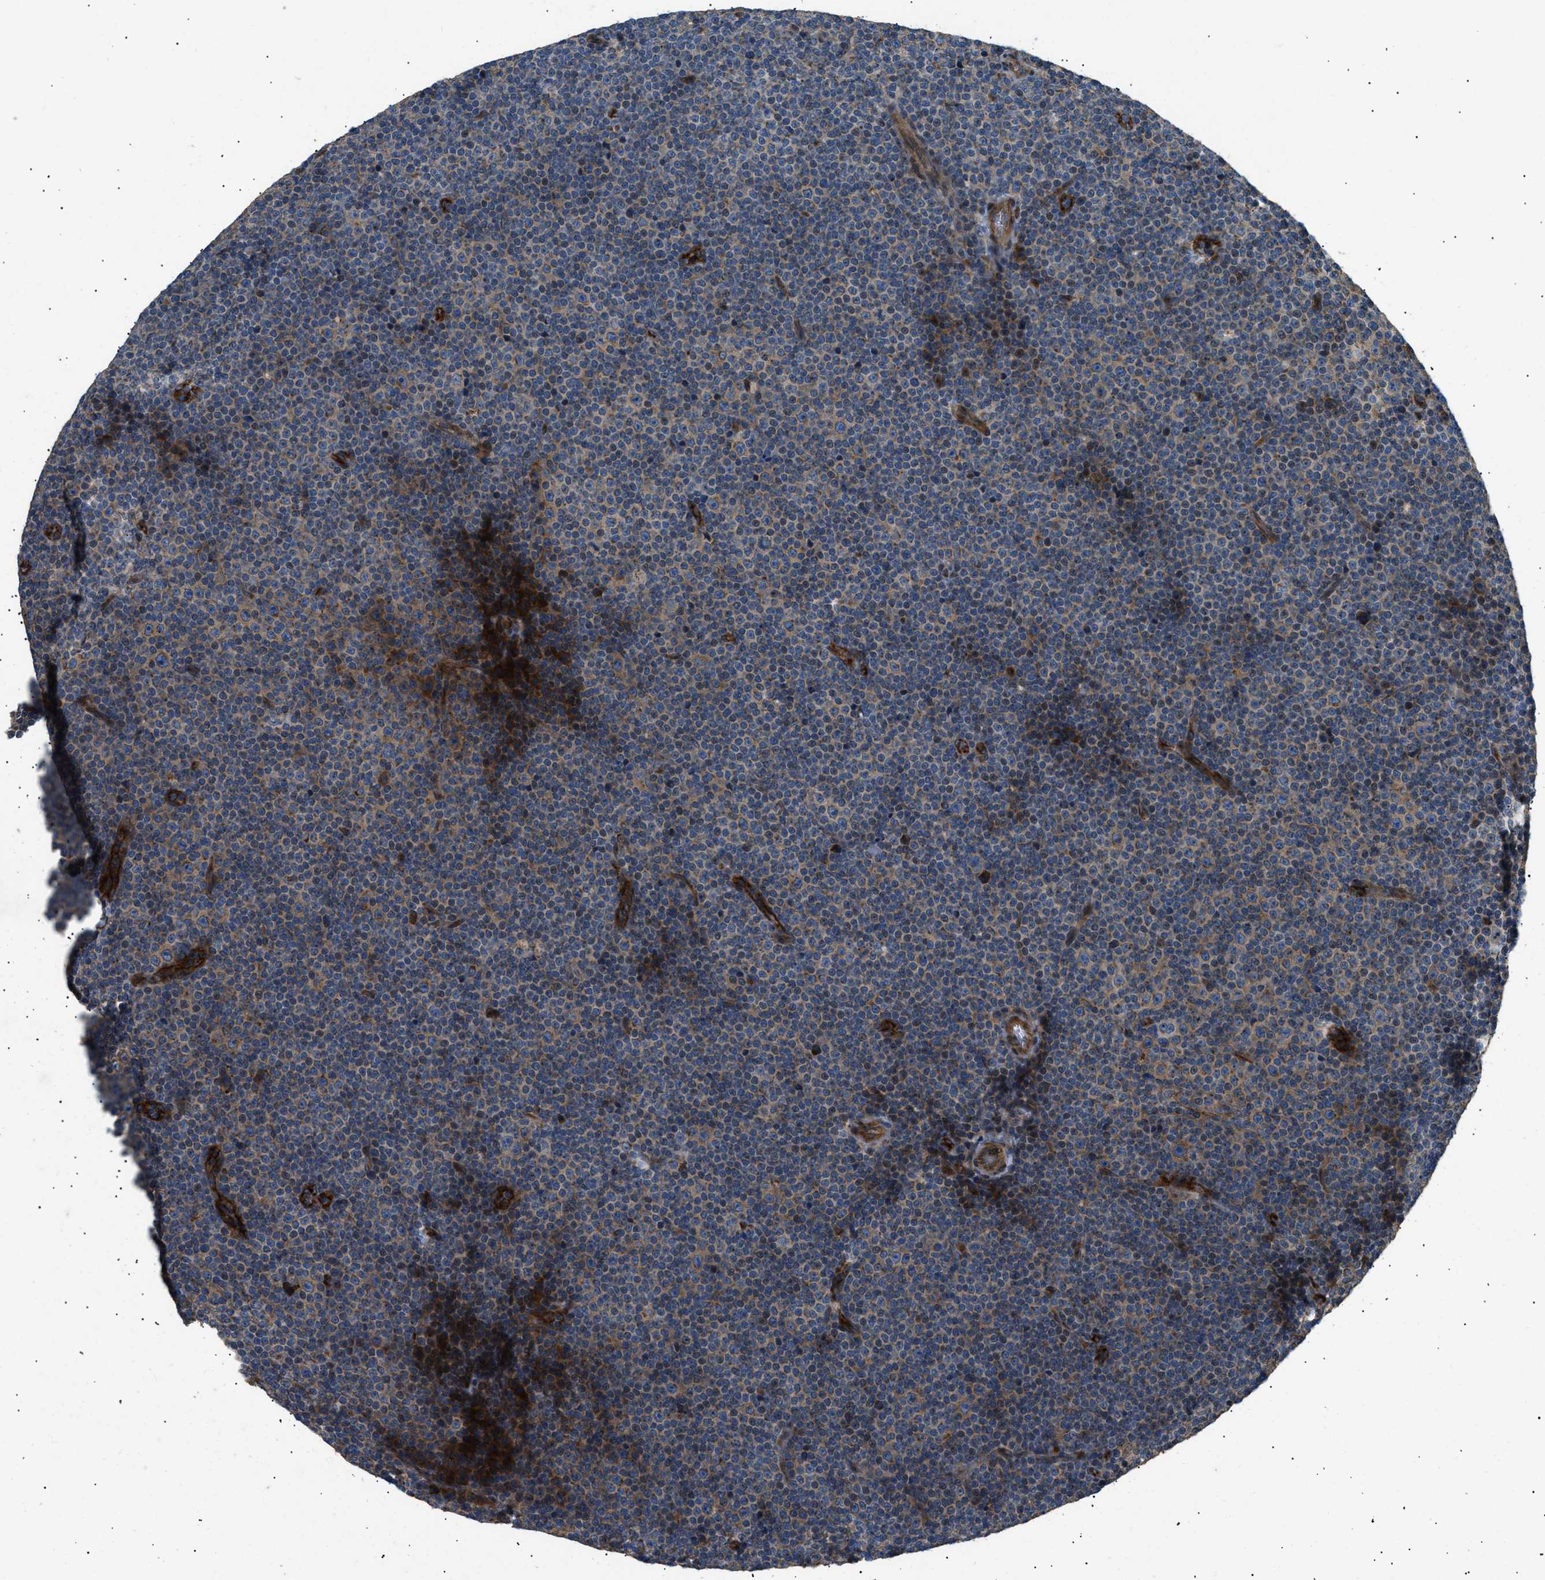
{"staining": {"intensity": "moderate", "quantity": ">75%", "location": "cytoplasmic/membranous"}, "tissue": "lymphoma", "cell_type": "Tumor cells", "image_type": "cancer", "snomed": [{"axis": "morphology", "description": "Malignant lymphoma, non-Hodgkin's type, Low grade"}, {"axis": "topography", "description": "Lymph node"}], "caption": "Moderate cytoplasmic/membranous staining for a protein is appreciated in approximately >75% of tumor cells of low-grade malignant lymphoma, non-Hodgkin's type using IHC.", "gene": "LYSMD3", "patient": {"sex": "female", "age": 67}}